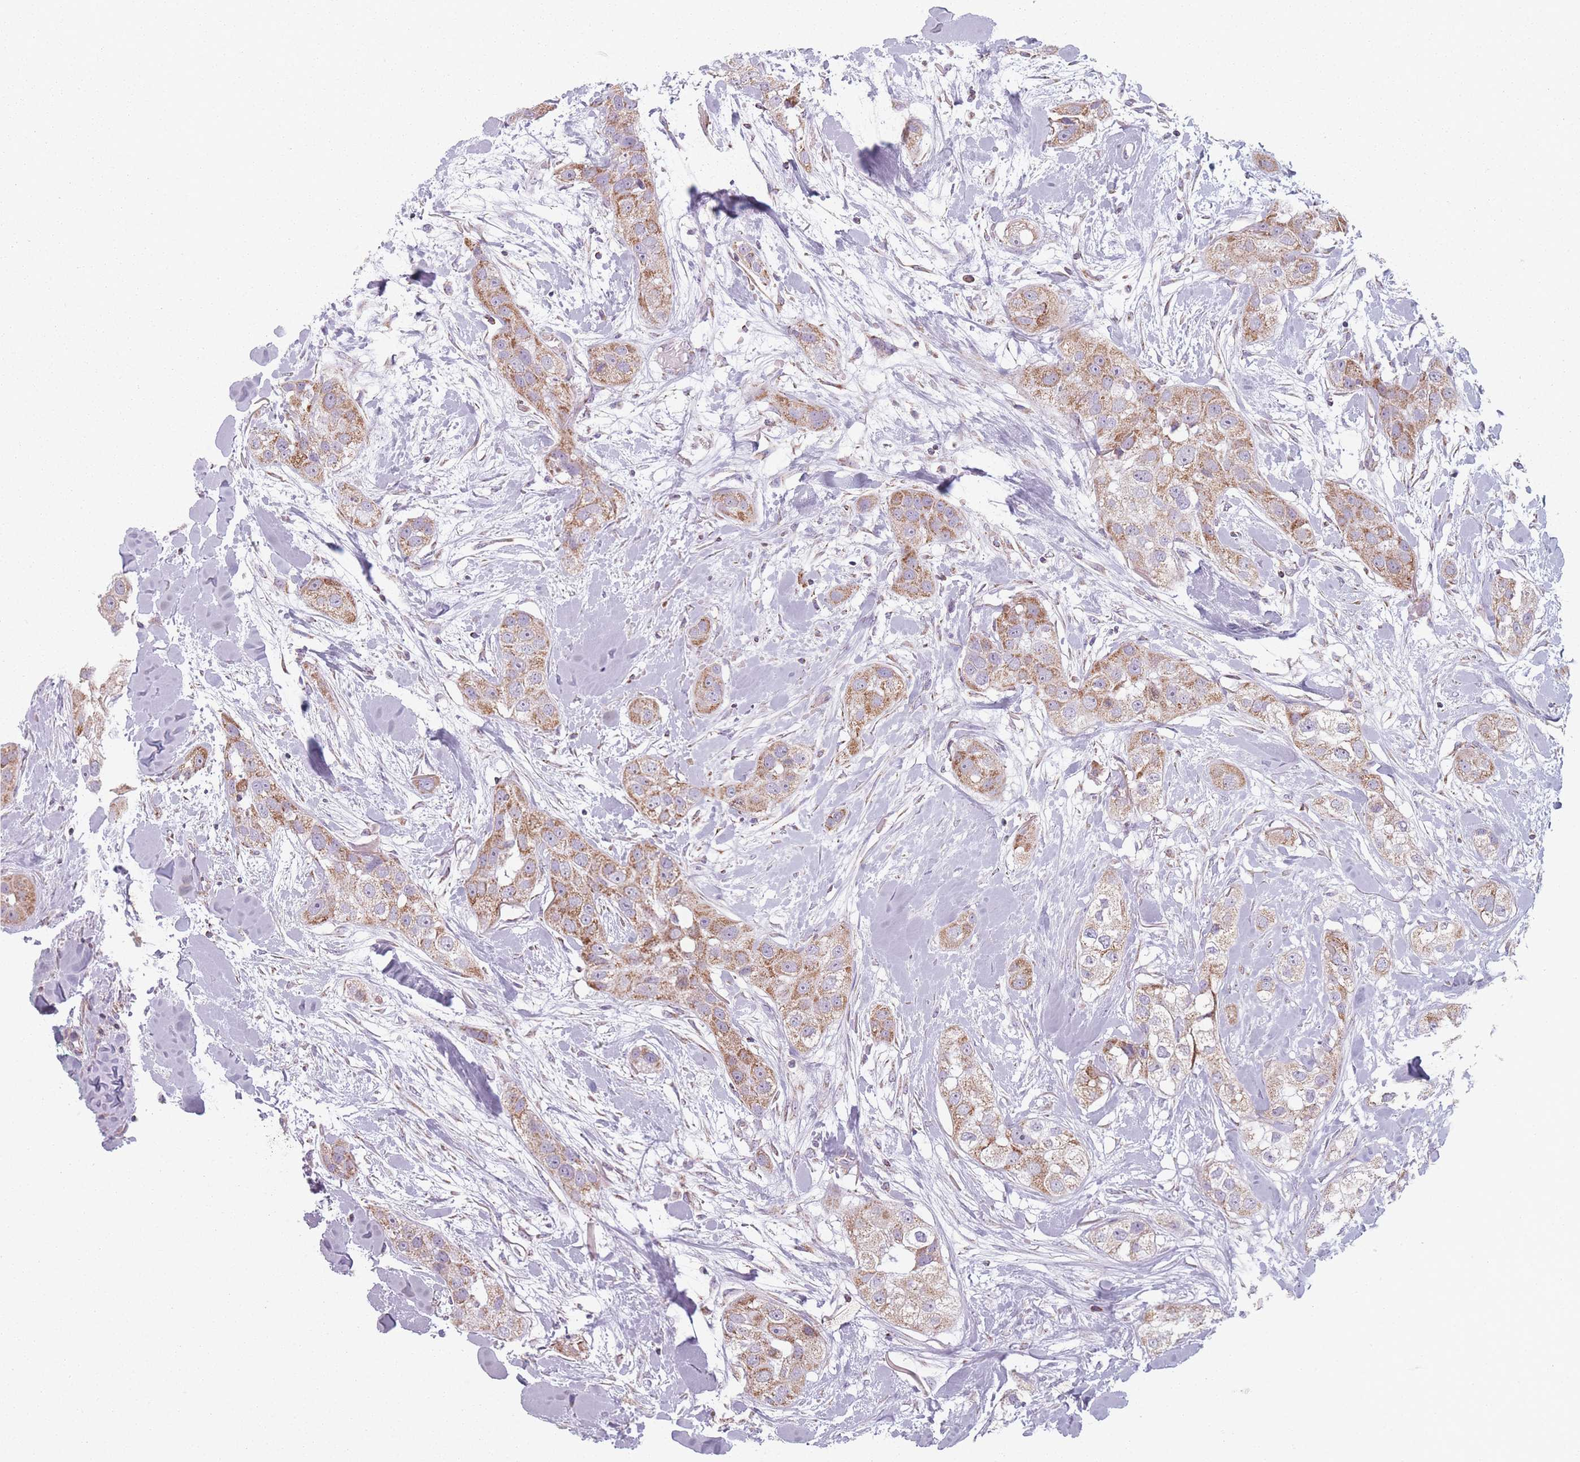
{"staining": {"intensity": "moderate", "quantity": ">75%", "location": "cytoplasmic/membranous"}, "tissue": "head and neck cancer", "cell_type": "Tumor cells", "image_type": "cancer", "snomed": [{"axis": "morphology", "description": "Normal tissue, NOS"}, {"axis": "morphology", "description": "Squamous cell carcinoma, NOS"}, {"axis": "topography", "description": "Skeletal muscle"}, {"axis": "topography", "description": "Head-Neck"}], "caption": "A medium amount of moderate cytoplasmic/membranous staining is seen in approximately >75% of tumor cells in head and neck cancer (squamous cell carcinoma) tissue.", "gene": "DCHS1", "patient": {"sex": "male", "age": 51}}